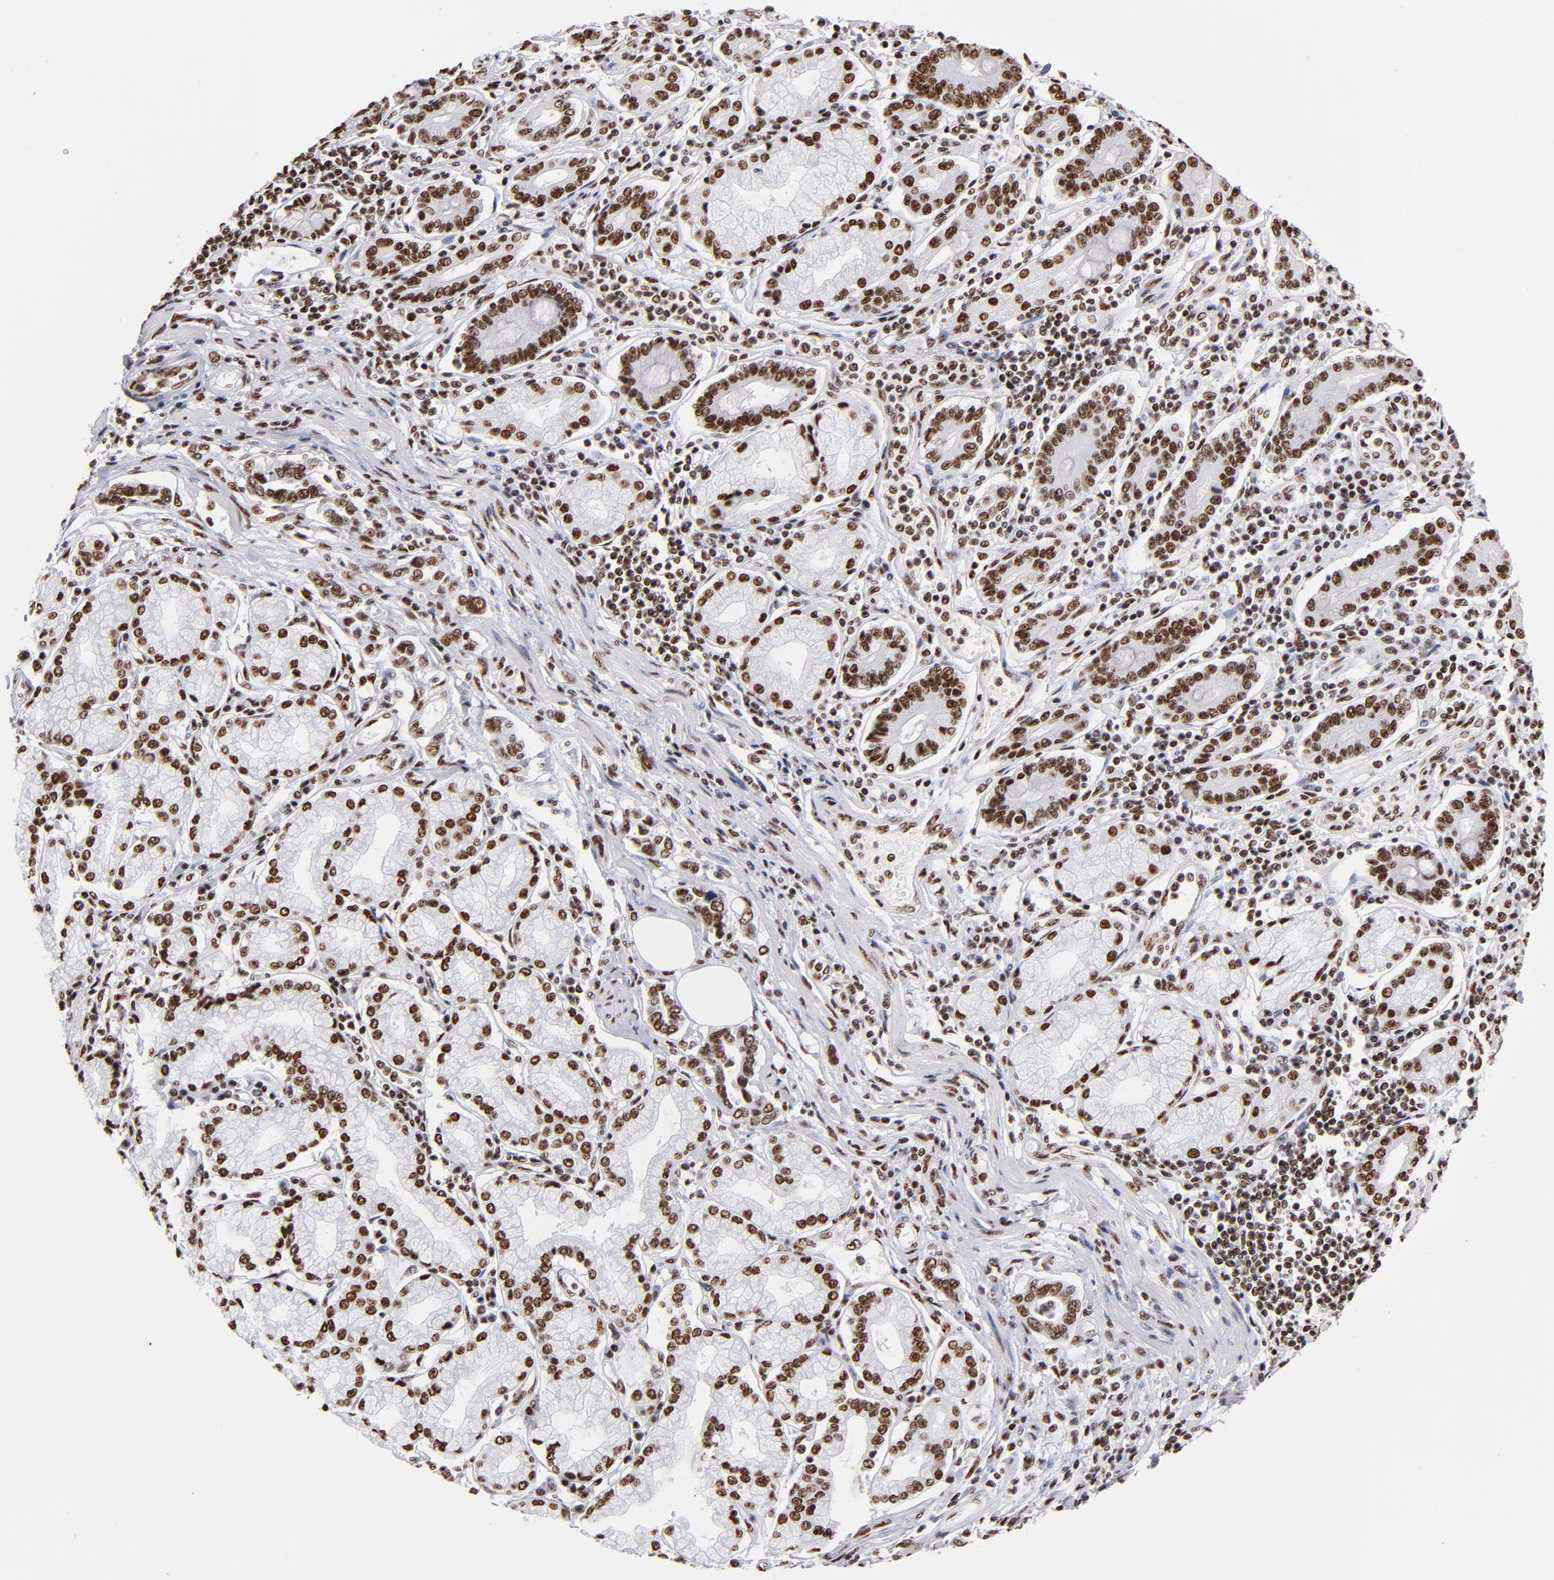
{"staining": {"intensity": "moderate", "quantity": ">75%", "location": "nuclear"}, "tissue": "pancreatic cancer", "cell_type": "Tumor cells", "image_type": "cancer", "snomed": [{"axis": "morphology", "description": "Adenocarcinoma, NOS"}, {"axis": "topography", "description": "Pancreas"}], "caption": "Protein expression analysis of human pancreatic cancer reveals moderate nuclear staining in approximately >75% of tumor cells.", "gene": "MRE11", "patient": {"sex": "female", "age": 57}}